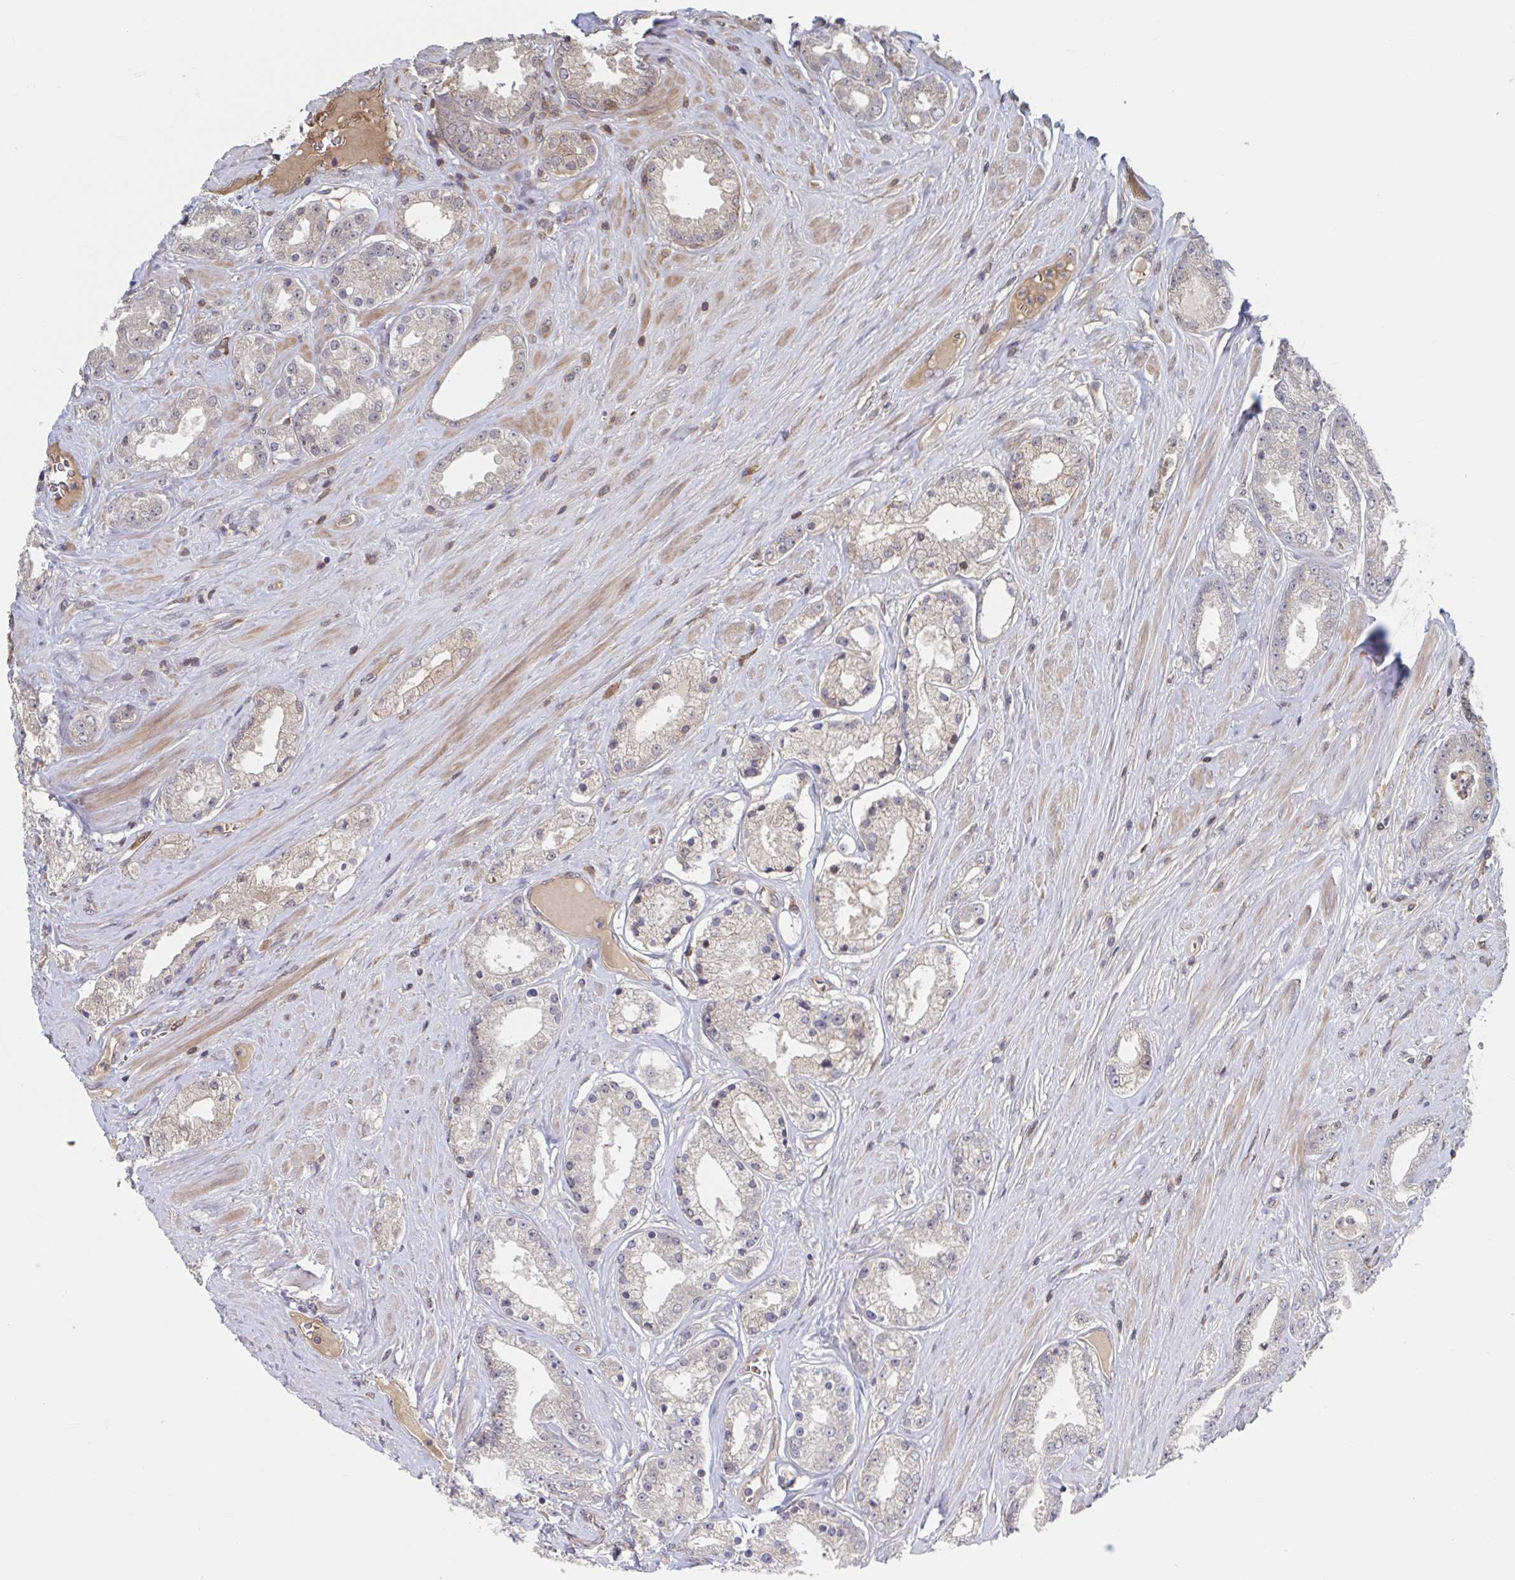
{"staining": {"intensity": "weak", "quantity": "<25%", "location": "cytoplasmic/membranous"}, "tissue": "prostate cancer", "cell_type": "Tumor cells", "image_type": "cancer", "snomed": [{"axis": "morphology", "description": "Adenocarcinoma, High grade"}, {"axis": "topography", "description": "Prostate"}], "caption": "Tumor cells are negative for protein expression in human prostate cancer (adenocarcinoma (high-grade)). The staining was performed using DAB to visualize the protein expression in brown, while the nuclei were stained in blue with hematoxylin (Magnification: 20x).", "gene": "DHRS12", "patient": {"sex": "male", "age": 66}}